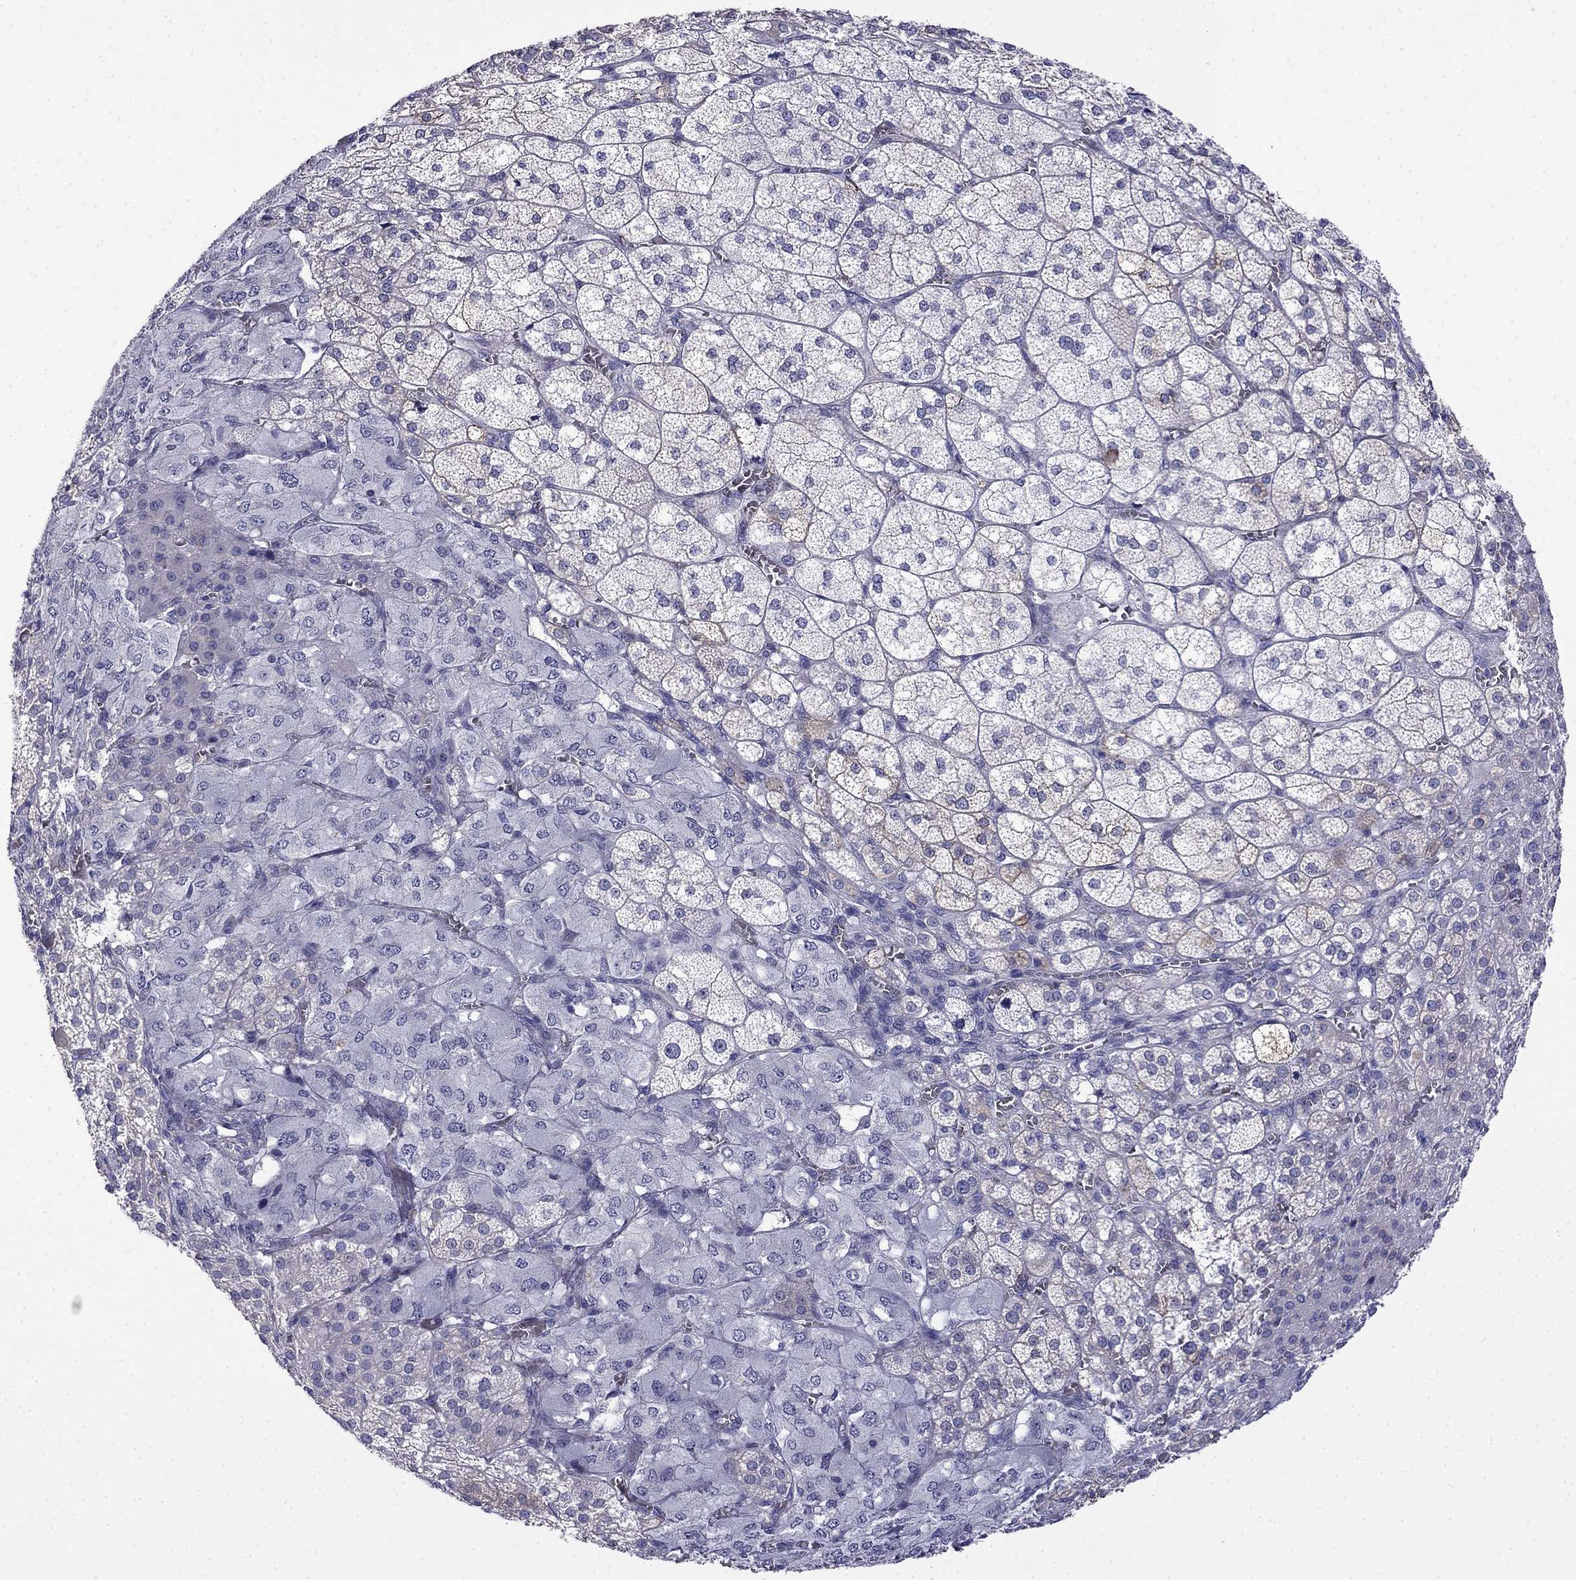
{"staining": {"intensity": "weak", "quantity": "<25%", "location": "cytoplasmic/membranous"}, "tissue": "adrenal gland", "cell_type": "Glandular cells", "image_type": "normal", "snomed": [{"axis": "morphology", "description": "Normal tissue, NOS"}, {"axis": "topography", "description": "Adrenal gland"}], "caption": "This is a micrograph of immunohistochemistry staining of benign adrenal gland, which shows no staining in glandular cells. Nuclei are stained in blue.", "gene": "PRR18", "patient": {"sex": "female", "age": 60}}